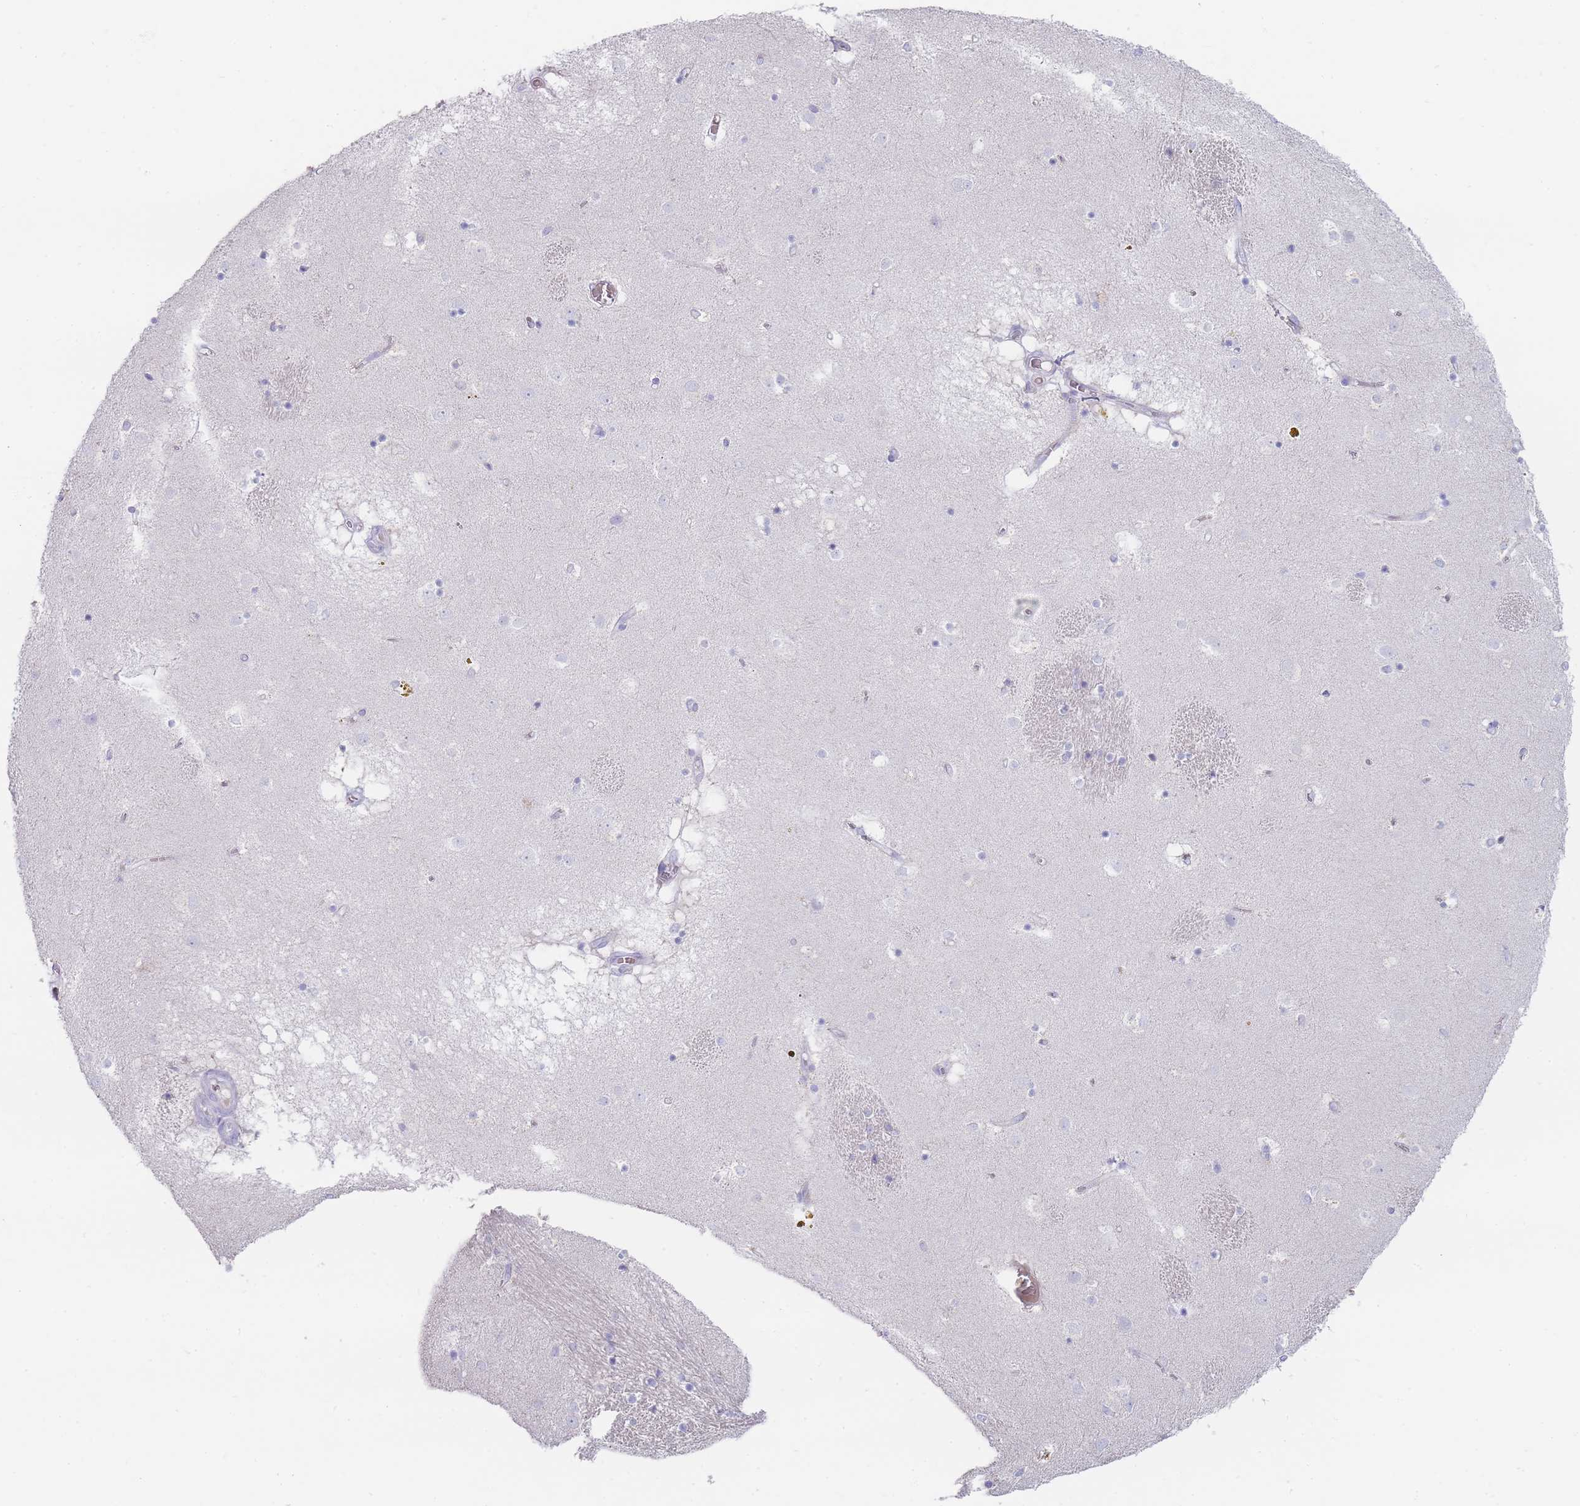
{"staining": {"intensity": "negative", "quantity": "none", "location": "none"}, "tissue": "caudate", "cell_type": "Glial cells", "image_type": "normal", "snomed": [{"axis": "morphology", "description": "Normal tissue, NOS"}, {"axis": "topography", "description": "Lateral ventricle wall"}], "caption": "Caudate stained for a protein using immunohistochemistry (IHC) demonstrates no positivity glial cells.", "gene": "ENSG00000284931", "patient": {"sex": "male", "age": 70}}